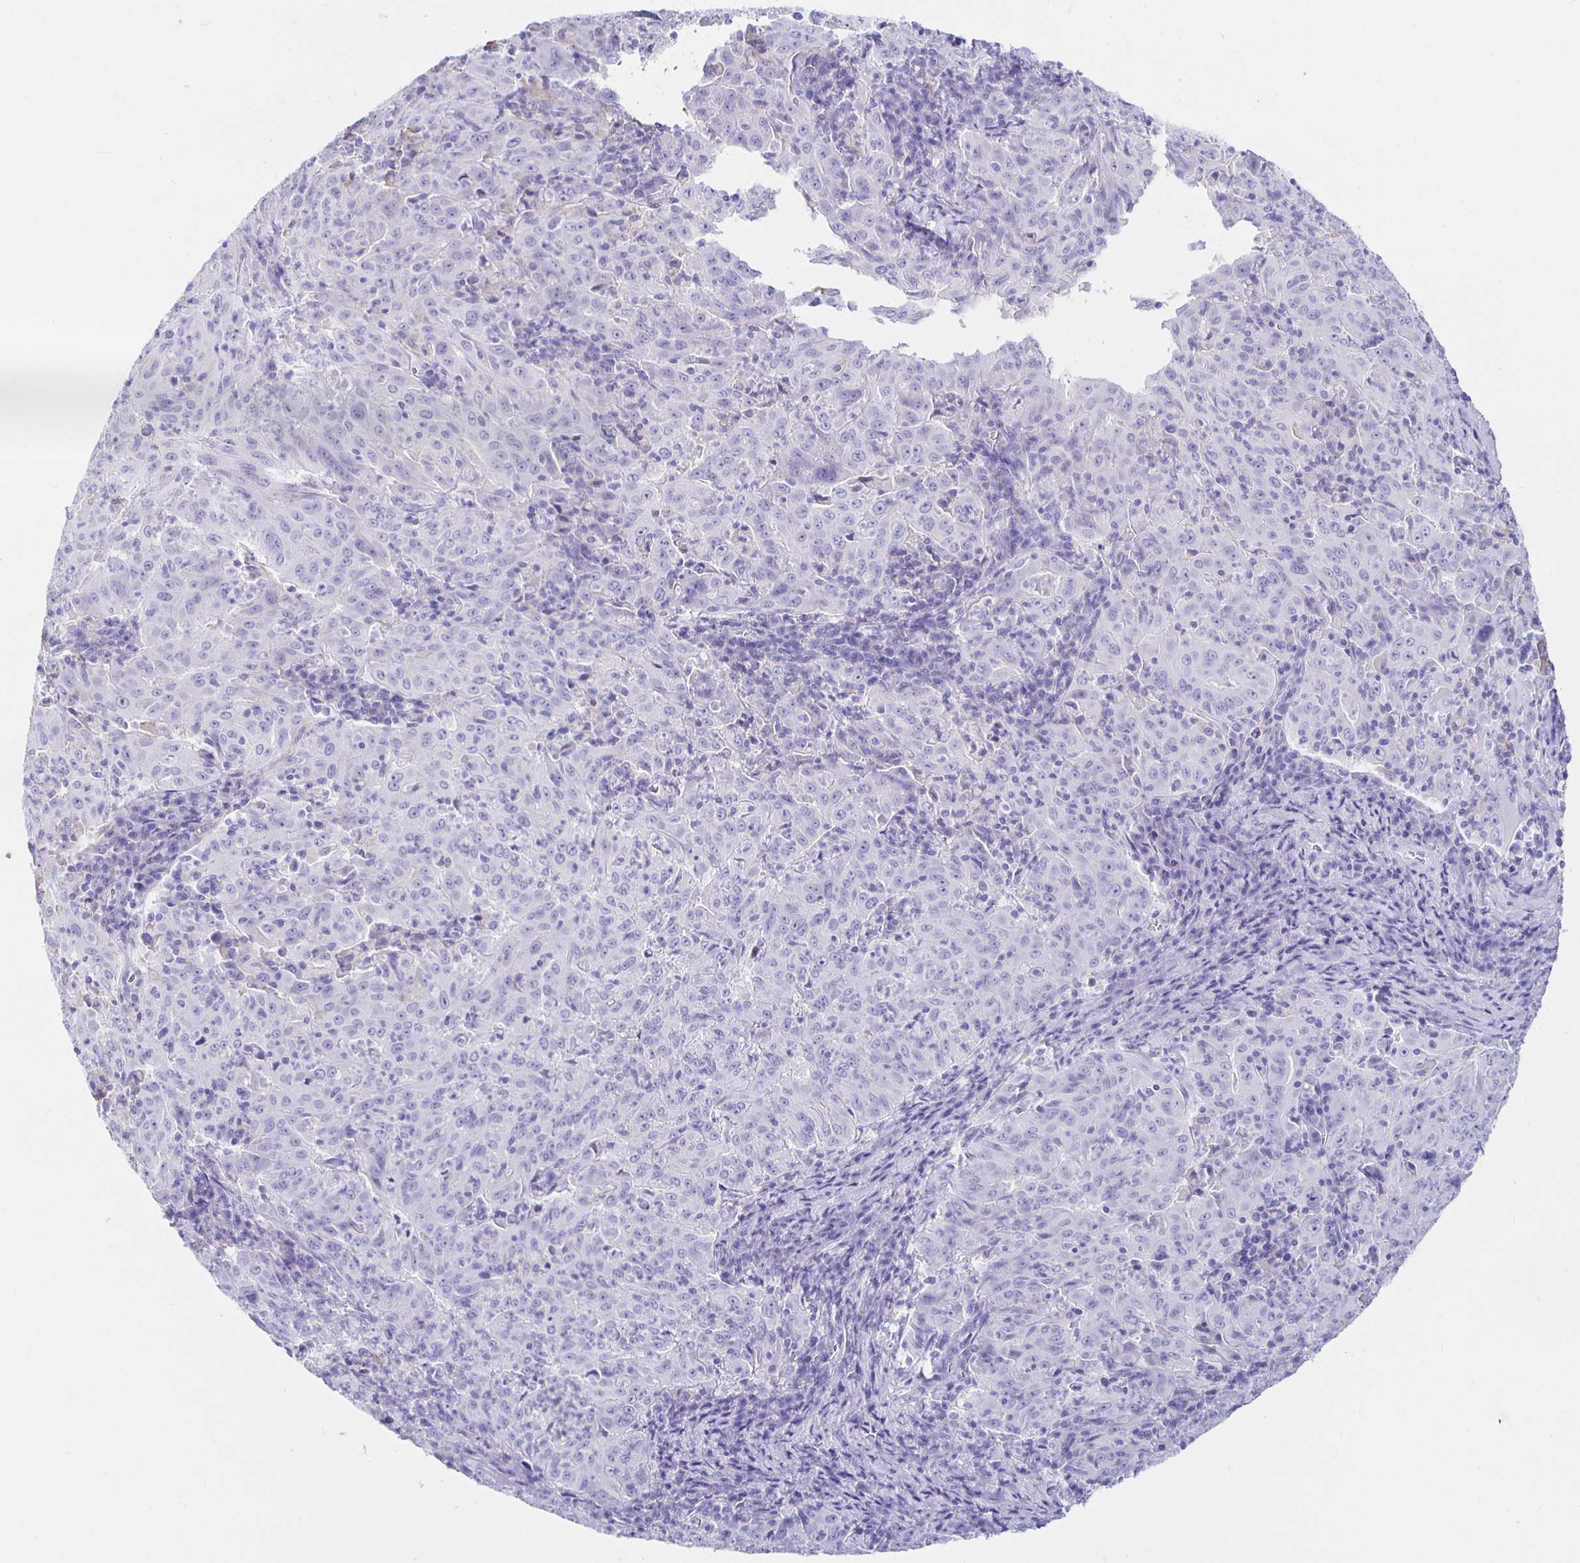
{"staining": {"intensity": "negative", "quantity": "none", "location": "none"}, "tissue": "pancreatic cancer", "cell_type": "Tumor cells", "image_type": "cancer", "snomed": [{"axis": "morphology", "description": "Adenocarcinoma, NOS"}, {"axis": "topography", "description": "Pancreas"}], "caption": "Tumor cells show no significant protein expression in pancreatic cancer (adenocarcinoma). The staining was performed using DAB (3,3'-diaminobenzidine) to visualize the protein expression in brown, while the nuclei were stained in blue with hematoxylin (Magnification: 20x).", "gene": "UMOD", "patient": {"sex": "male", "age": 63}}